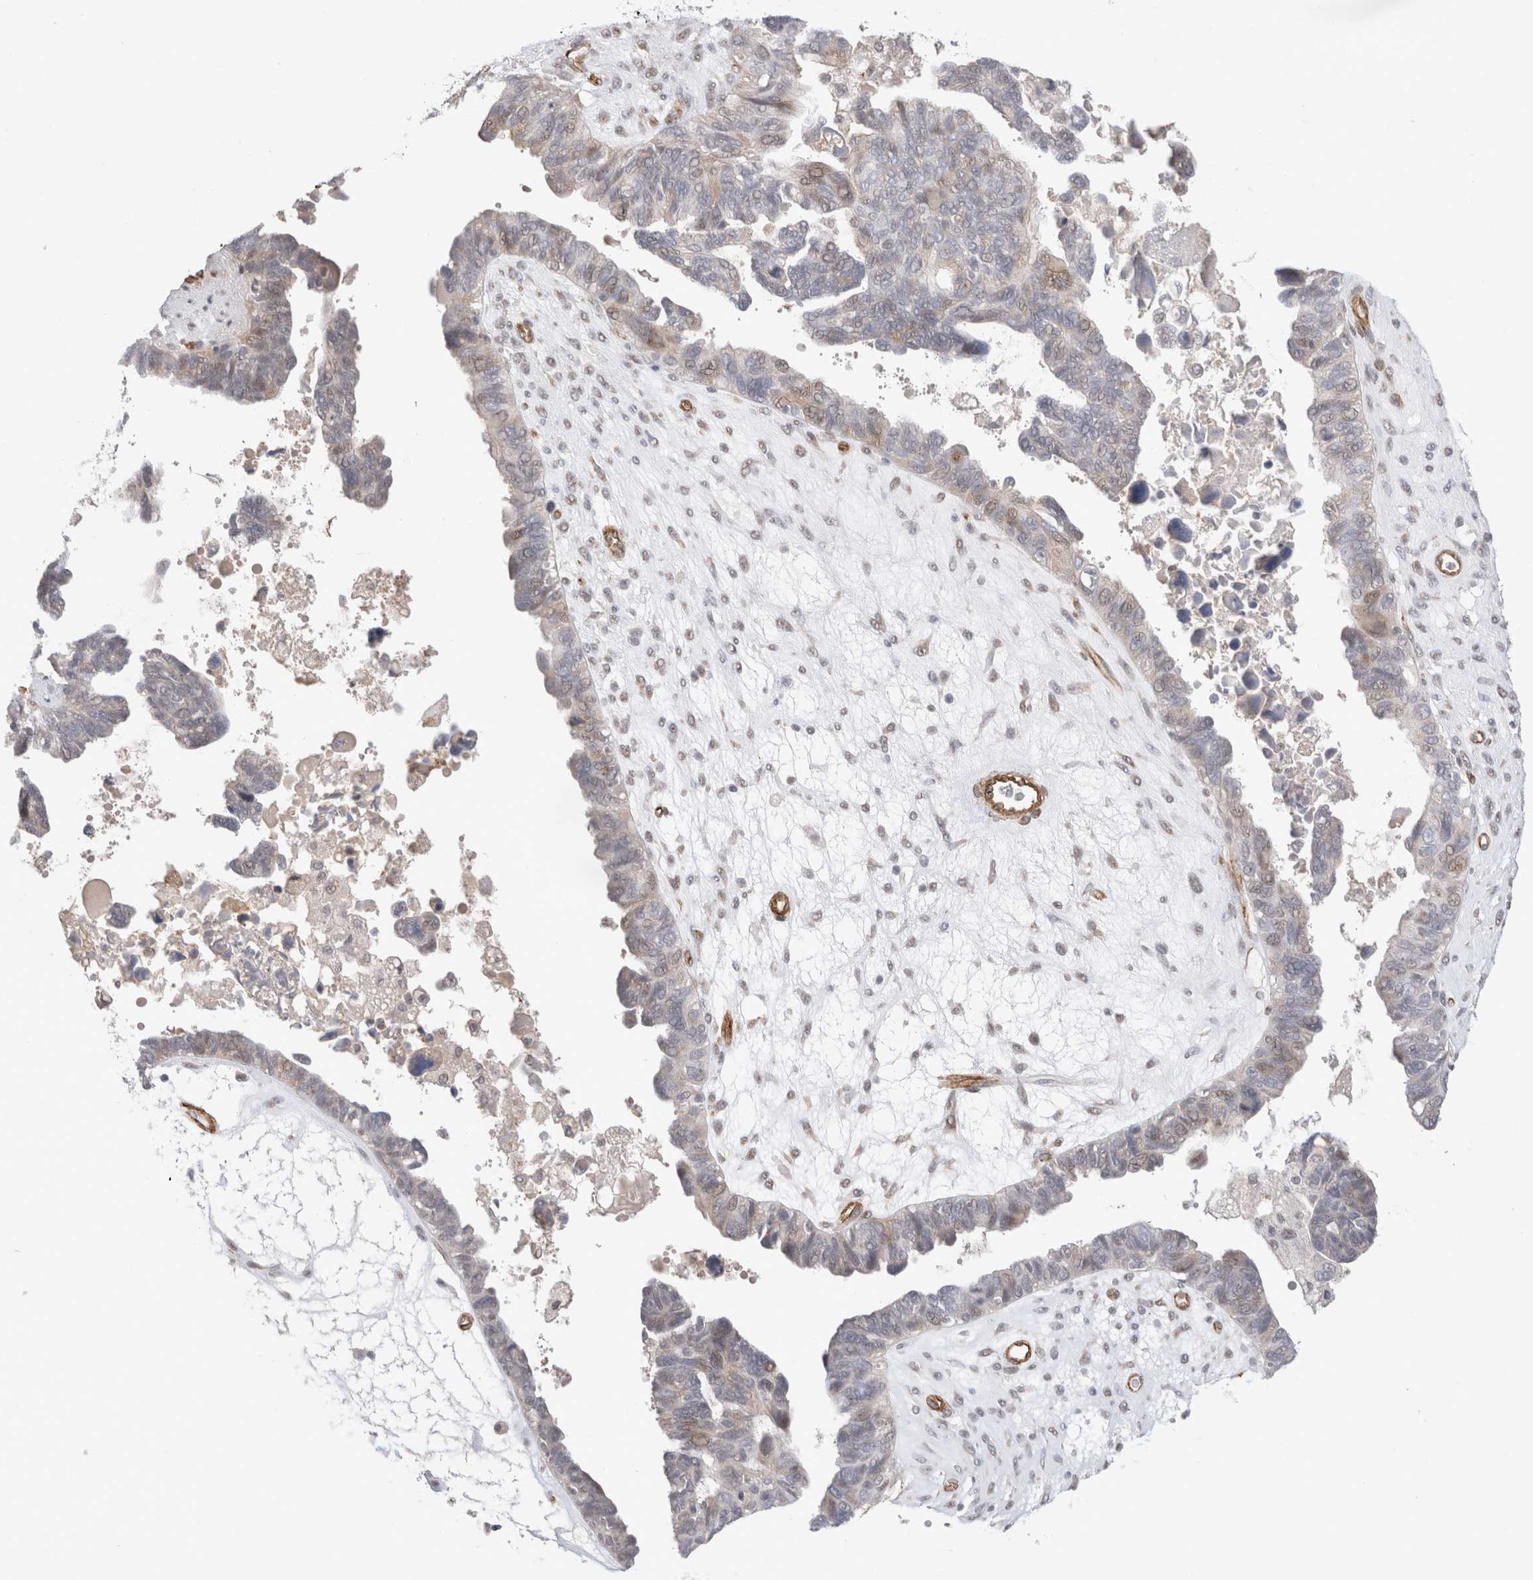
{"staining": {"intensity": "weak", "quantity": "<25%", "location": "nuclear"}, "tissue": "ovarian cancer", "cell_type": "Tumor cells", "image_type": "cancer", "snomed": [{"axis": "morphology", "description": "Cystadenocarcinoma, serous, NOS"}, {"axis": "topography", "description": "Ovary"}], "caption": "A high-resolution micrograph shows immunohistochemistry (IHC) staining of serous cystadenocarcinoma (ovarian), which reveals no significant expression in tumor cells. (DAB immunohistochemistry, high magnification).", "gene": "CAAP1", "patient": {"sex": "female", "age": 79}}